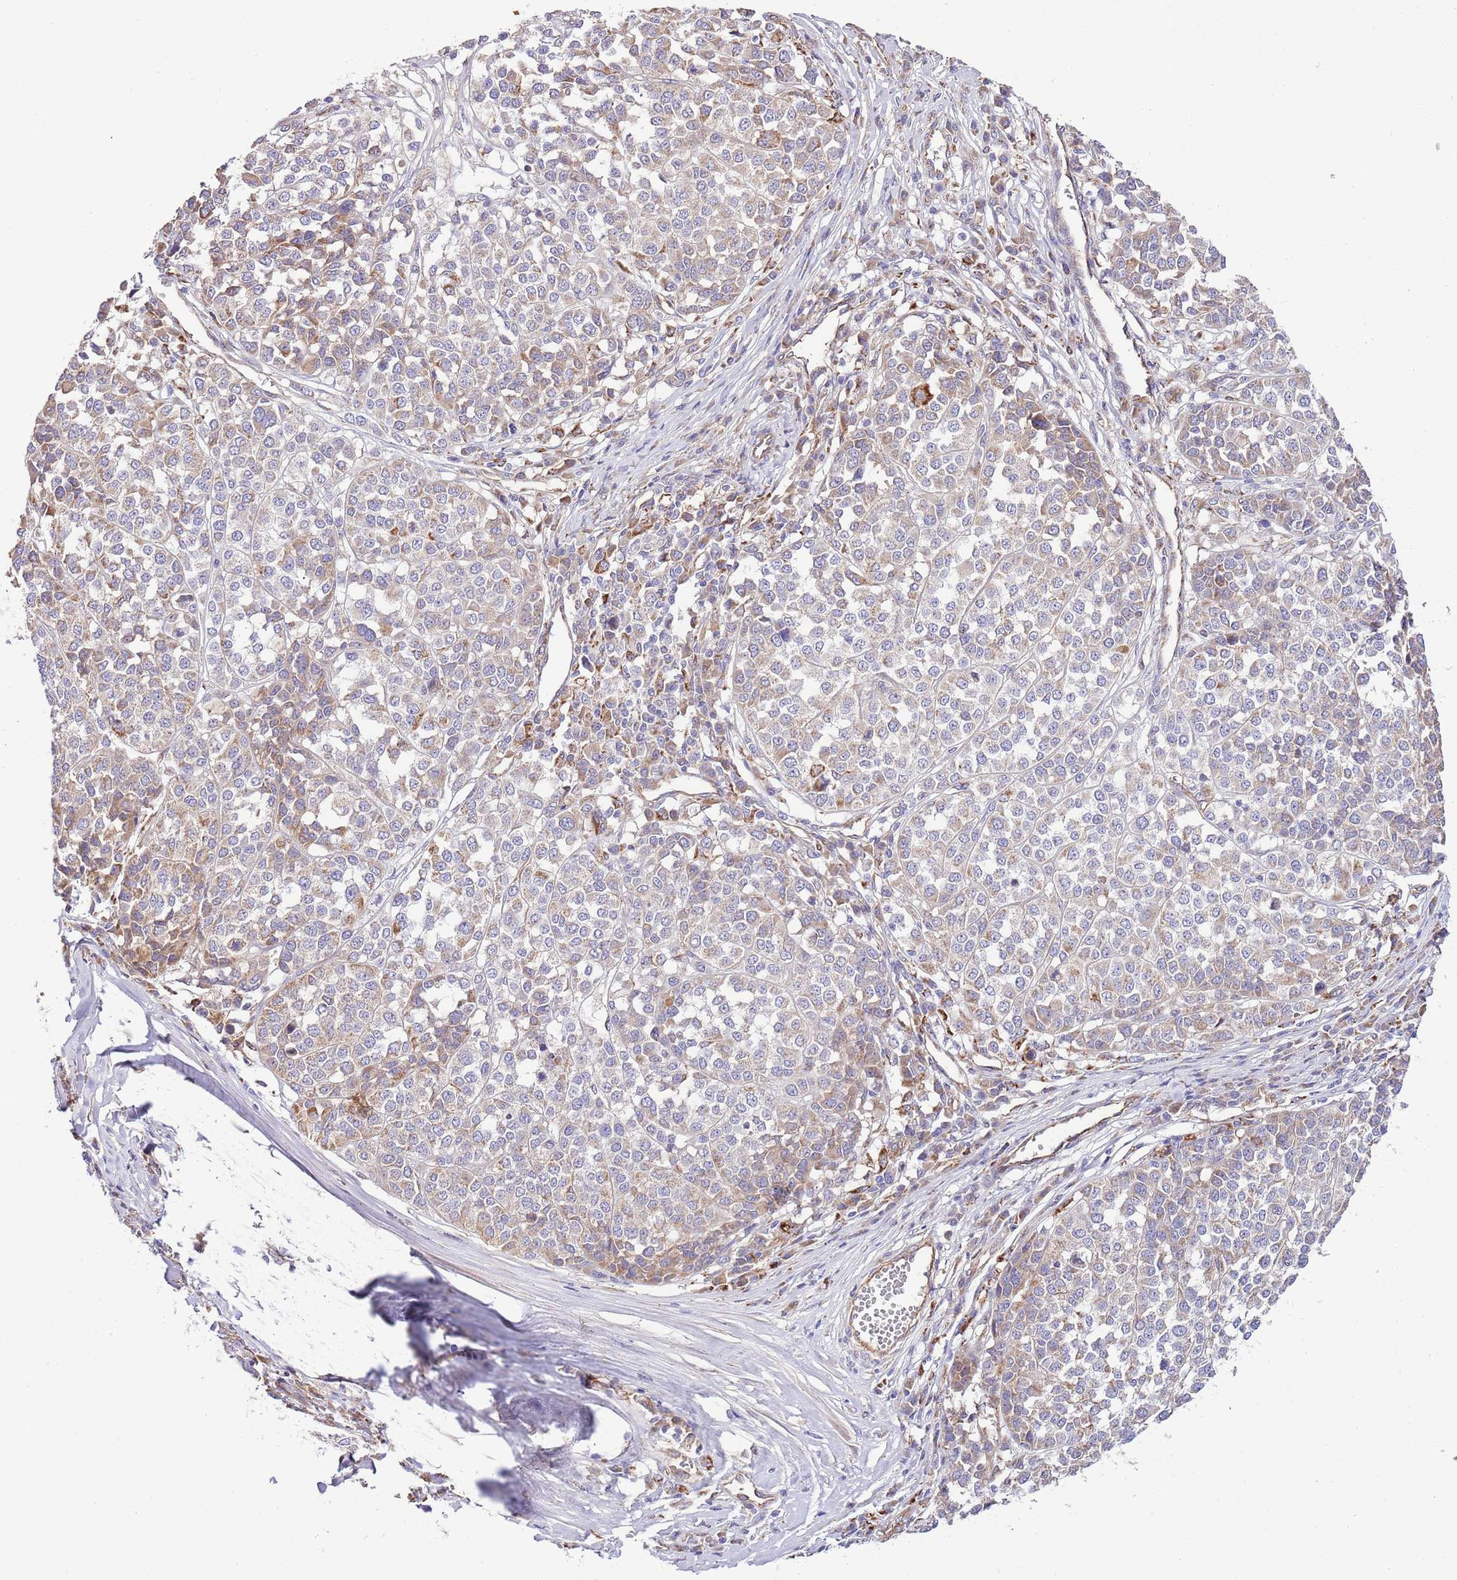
{"staining": {"intensity": "weak", "quantity": "25%-75%", "location": "cytoplasmic/membranous"}, "tissue": "melanoma", "cell_type": "Tumor cells", "image_type": "cancer", "snomed": [{"axis": "morphology", "description": "Malignant melanoma, Metastatic site"}, {"axis": "topography", "description": "Lymph node"}], "caption": "Human melanoma stained for a protein (brown) shows weak cytoplasmic/membranous positive expression in about 25%-75% of tumor cells.", "gene": "DOCK6", "patient": {"sex": "male", "age": 44}}